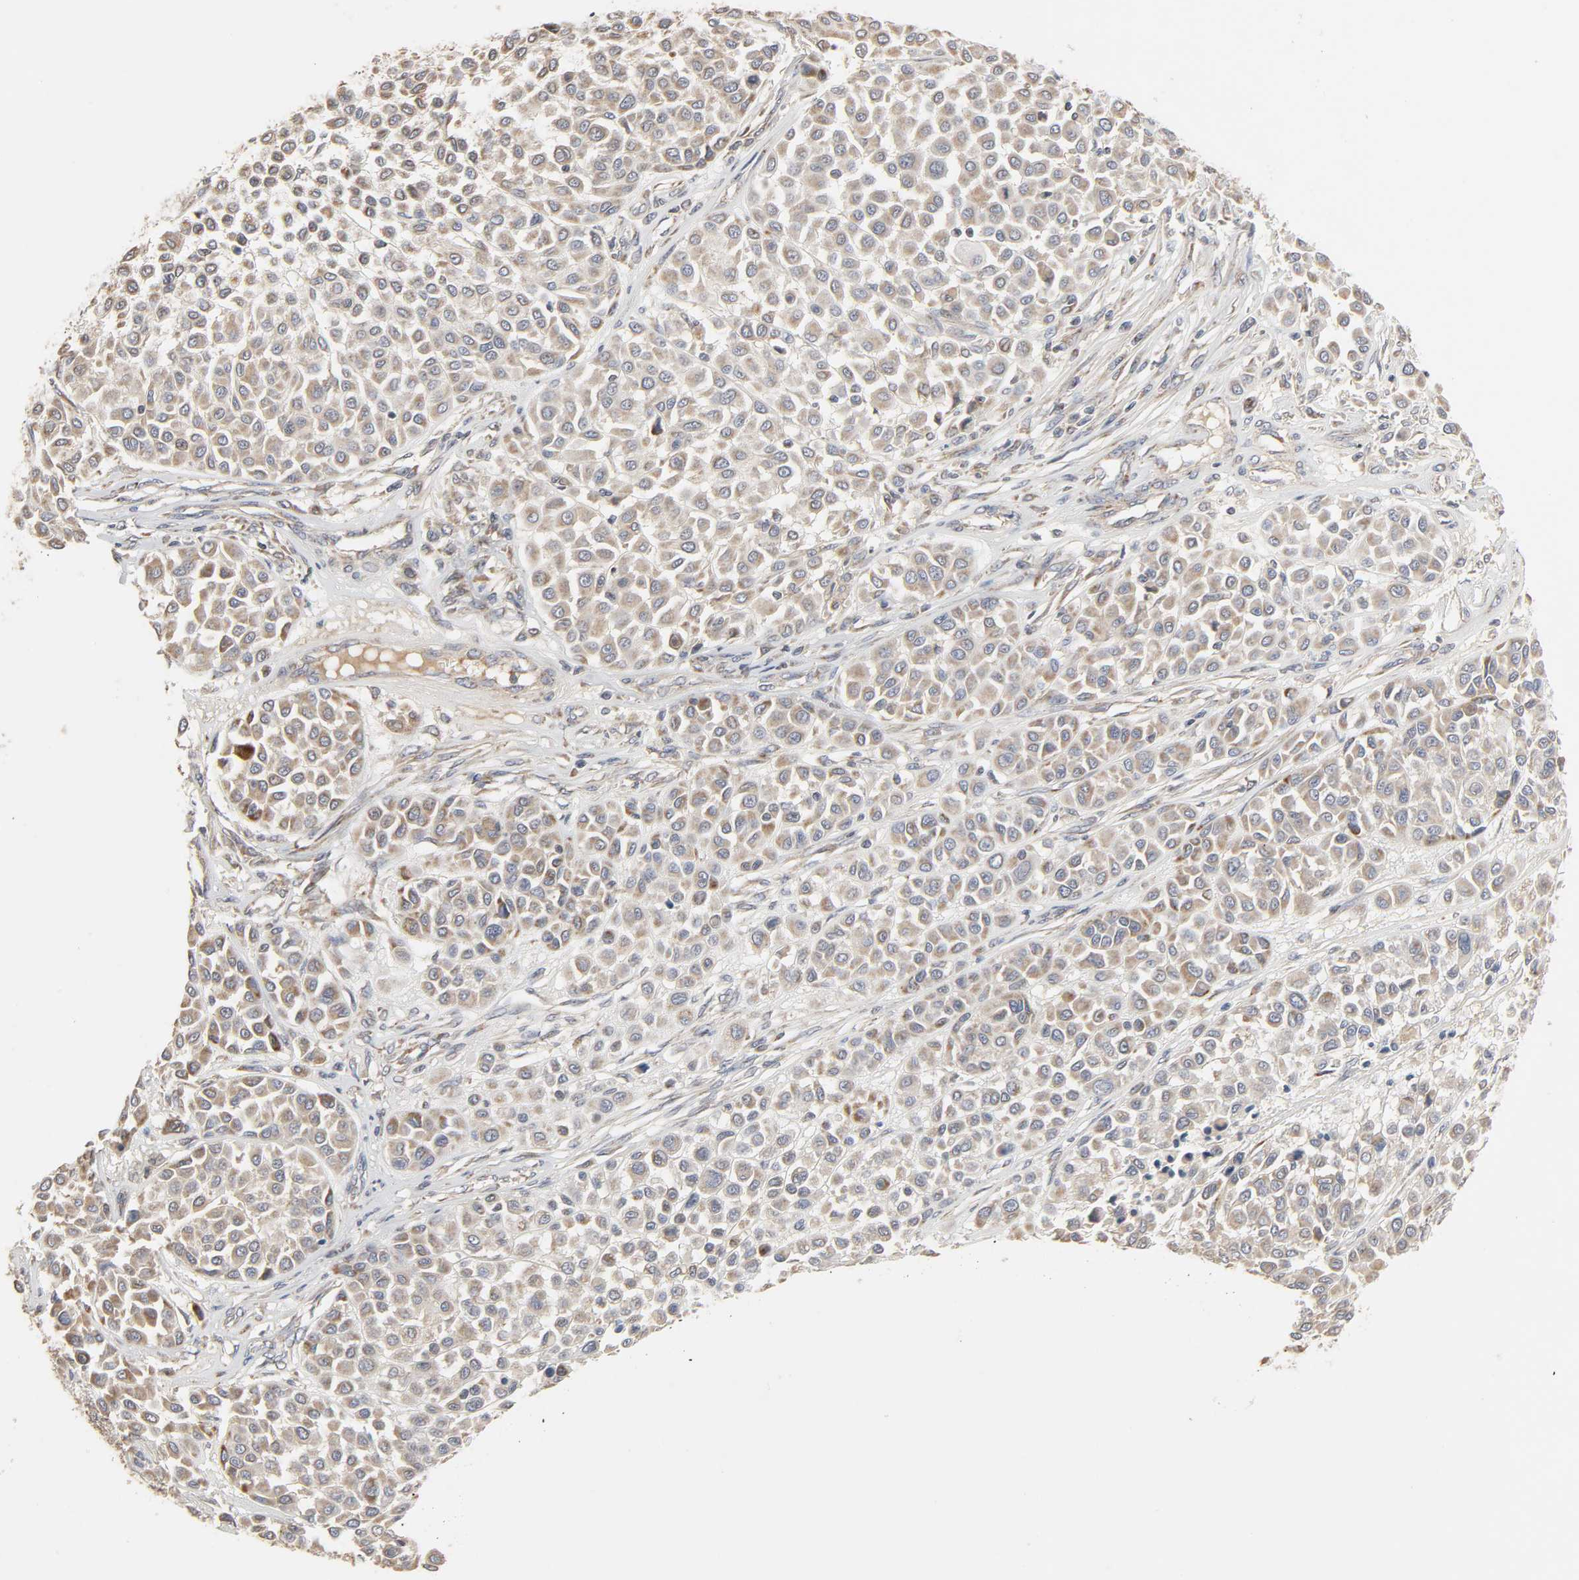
{"staining": {"intensity": "weak", "quantity": ">75%", "location": "cytoplasmic/membranous"}, "tissue": "melanoma", "cell_type": "Tumor cells", "image_type": "cancer", "snomed": [{"axis": "morphology", "description": "Malignant melanoma, Metastatic site"}, {"axis": "topography", "description": "Soft tissue"}], "caption": "Tumor cells demonstrate low levels of weak cytoplasmic/membranous expression in approximately >75% of cells in human malignant melanoma (metastatic site).", "gene": "CLEC4E", "patient": {"sex": "male", "age": 41}}